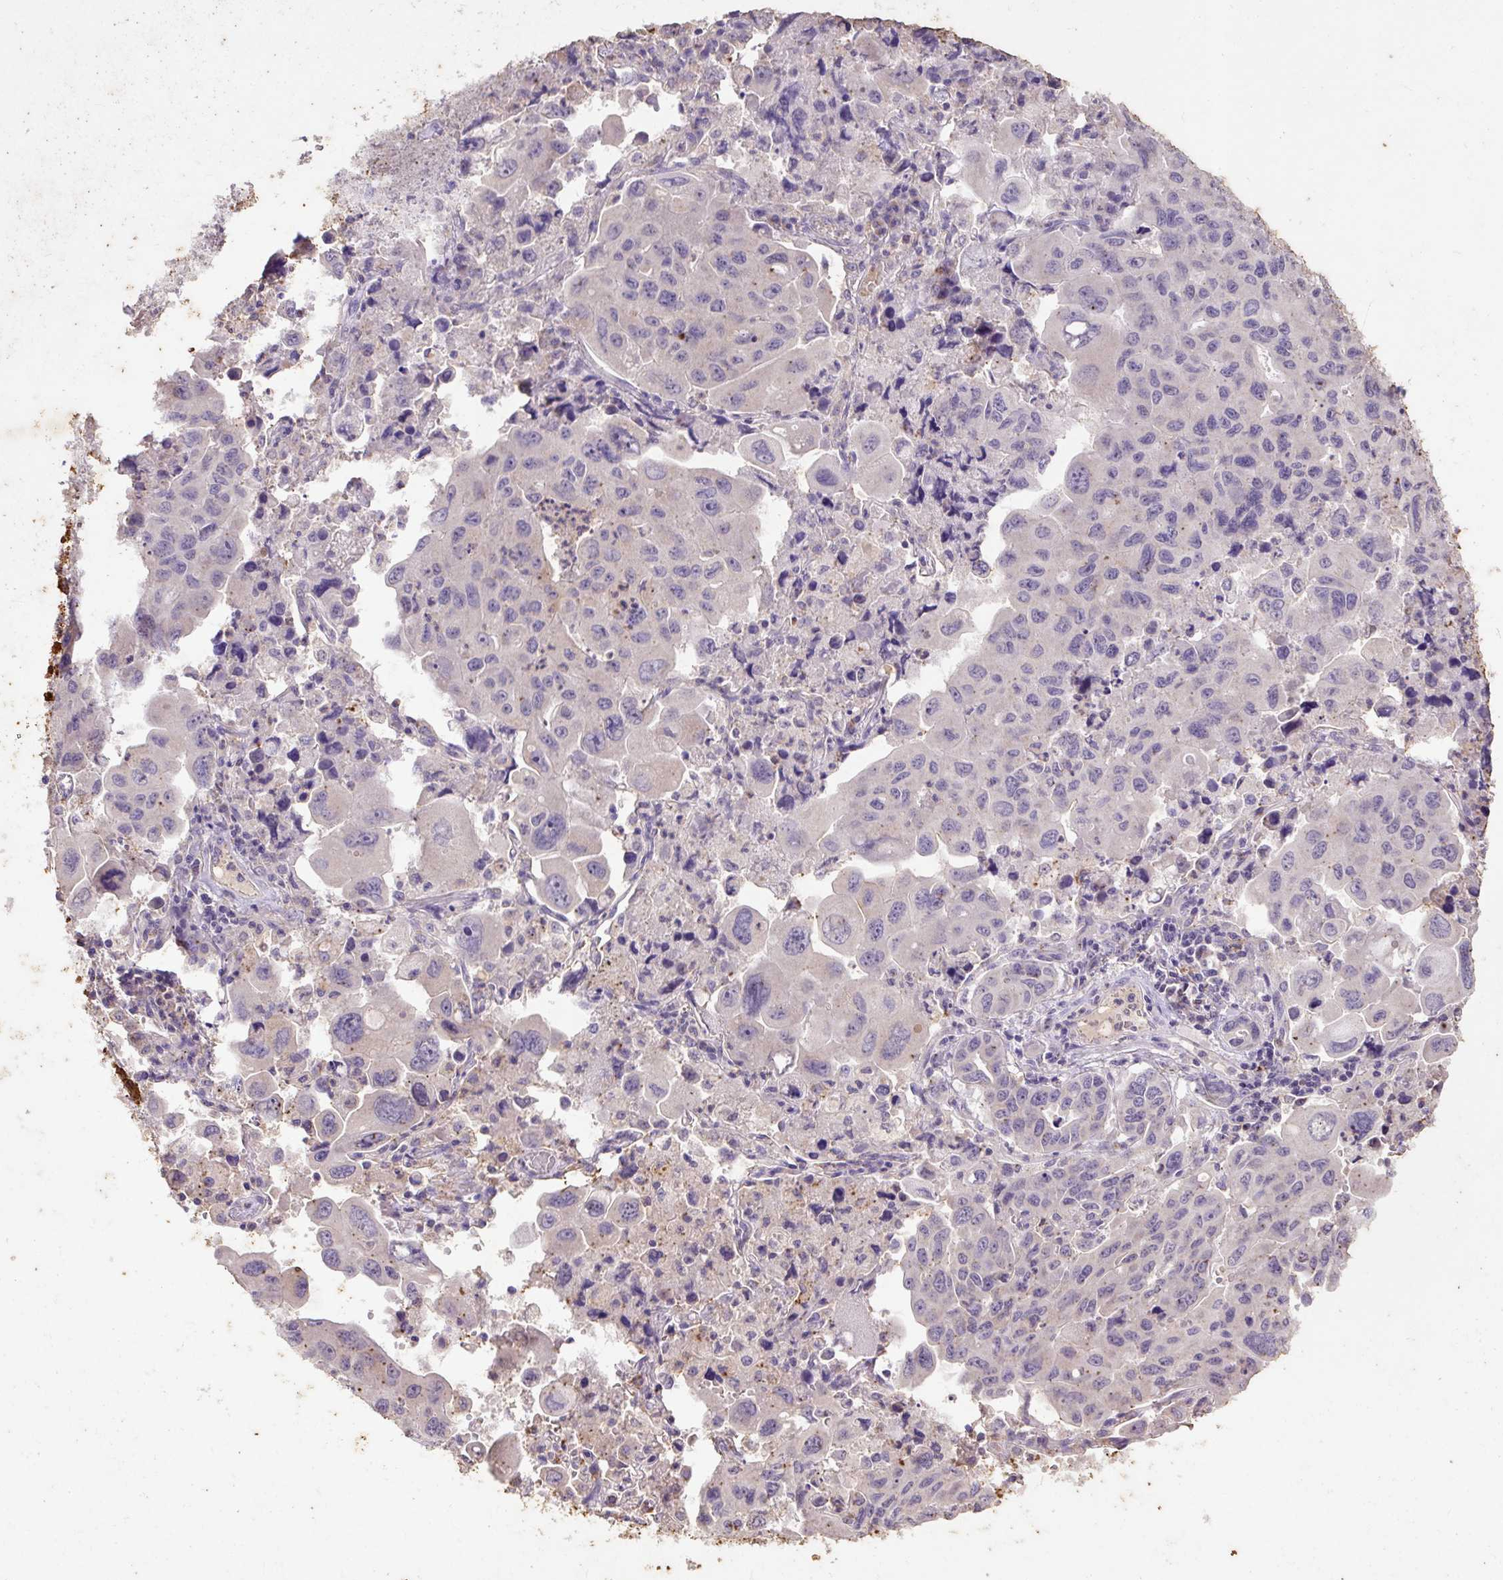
{"staining": {"intensity": "negative", "quantity": "none", "location": "none"}, "tissue": "lung cancer", "cell_type": "Tumor cells", "image_type": "cancer", "snomed": [{"axis": "morphology", "description": "Adenocarcinoma, NOS"}, {"axis": "topography", "description": "Lung"}], "caption": "A histopathology image of lung cancer (adenocarcinoma) stained for a protein shows no brown staining in tumor cells.", "gene": "LRTM2", "patient": {"sex": "male", "age": 64}}